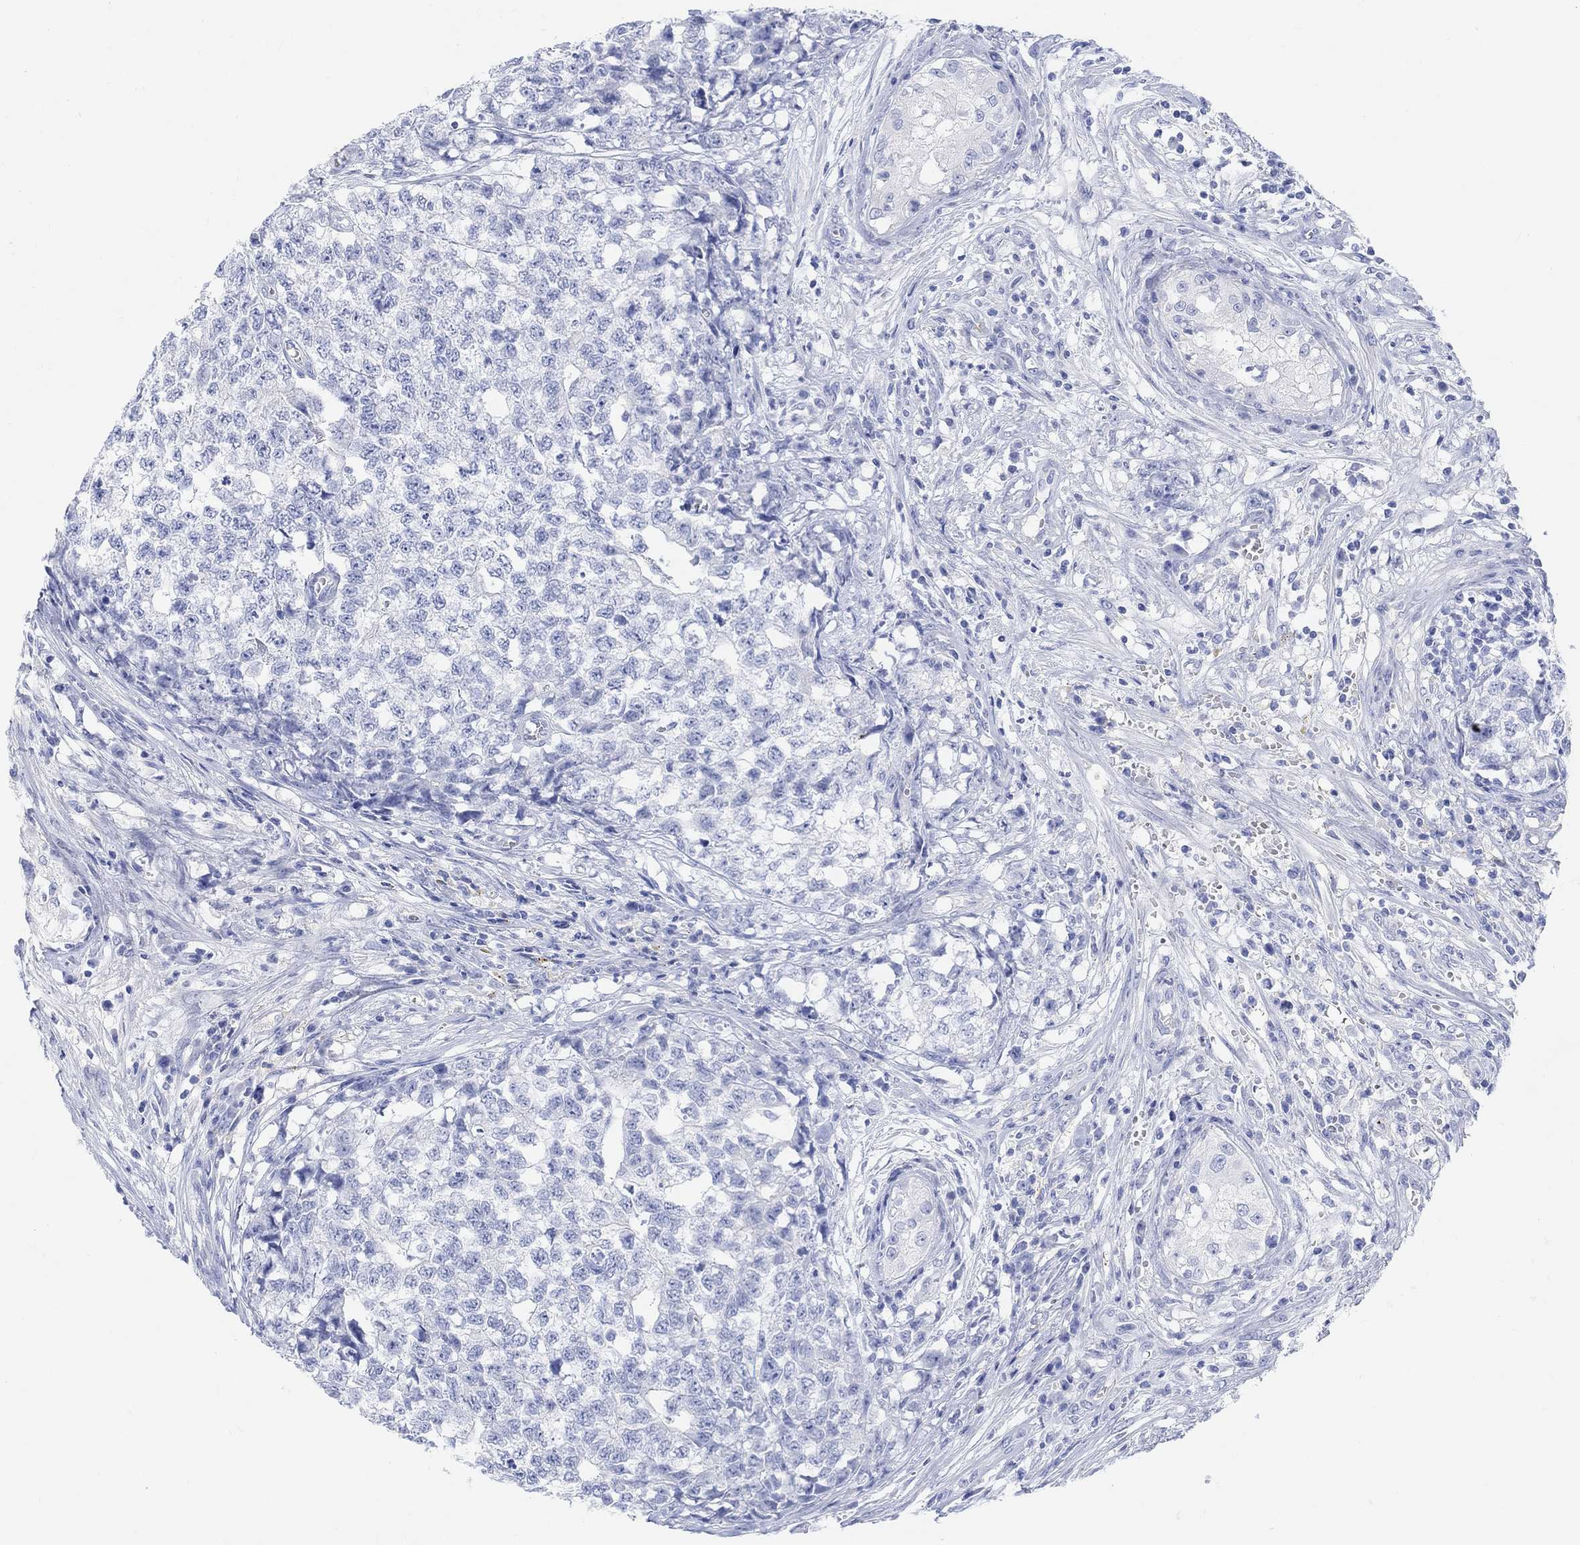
{"staining": {"intensity": "negative", "quantity": "none", "location": "none"}, "tissue": "testis cancer", "cell_type": "Tumor cells", "image_type": "cancer", "snomed": [{"axis": "morphology", "description": "Seminoma, NOS"}, {"axis": "morphology", "description": "Carcinoma, Embryonal, NOS"}, {"axis": "topography", "description": "Testis"}], "caption": "Protein analysis of testis cancer shows no significant expression in tumor cells.", "gene": "XIRP2", "patient": {"sex": "male", "age": 22}}